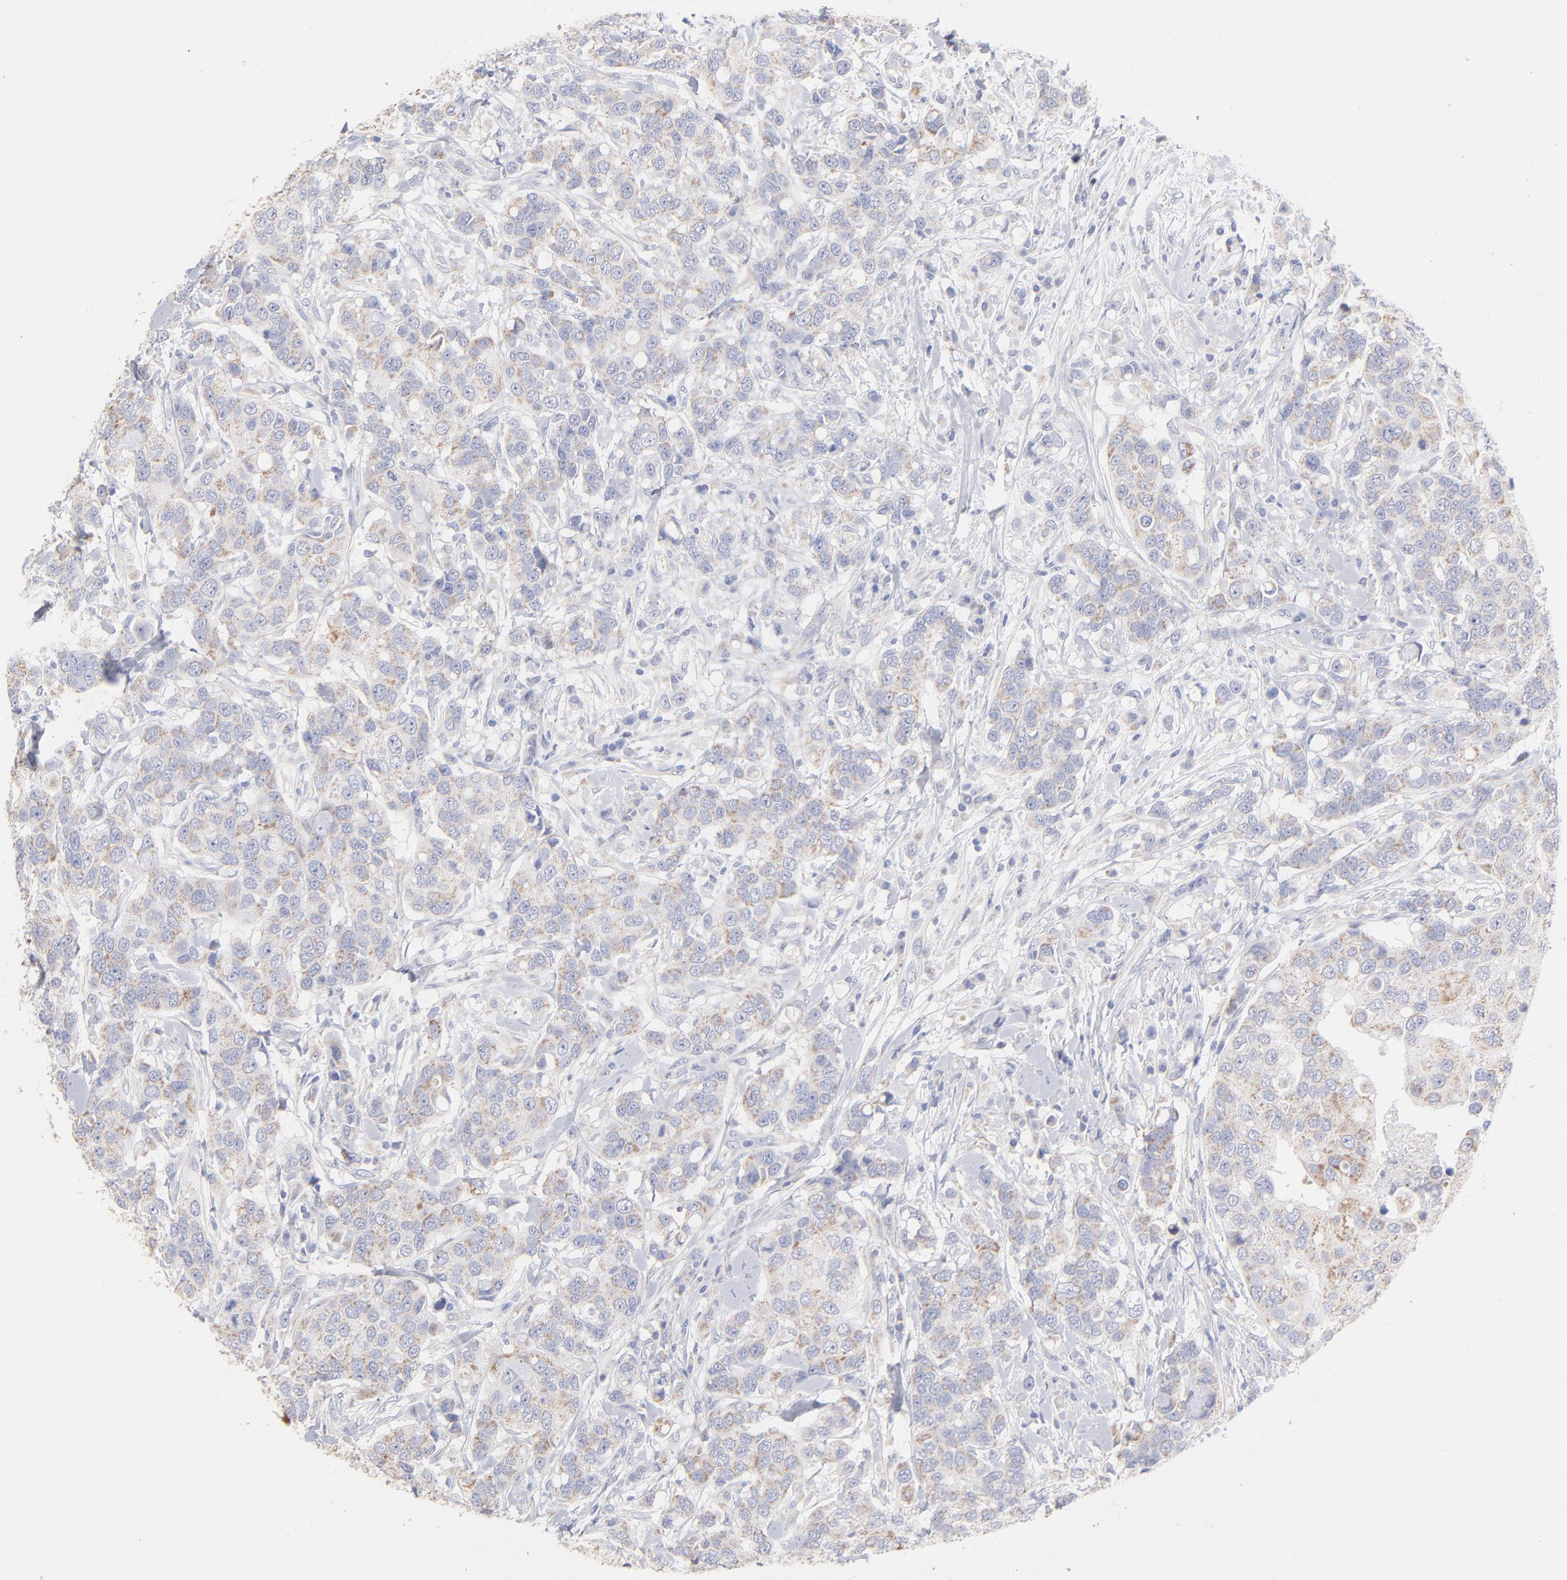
{"staining": {"intensity": "weak", "quantity": "25%-75%", "location": "cytoplasmic/membranous"}, "tissue": "breast cancer", "cell_type": "Tumor cells", "image_type": "cancer", "snomed": [{"axis": "morphology", "description": "Duct carcinoma"}, {"axis": "topography", "description": "Breast"}], "caption": "This is an image of immunohistochemistry staining of breast invasive ductal carcinoma, which shows weak staining in the cytoplasmic/membranous of tumor cells.", "gene": "TST", "patient": {"sex": "female", "age": 27}}